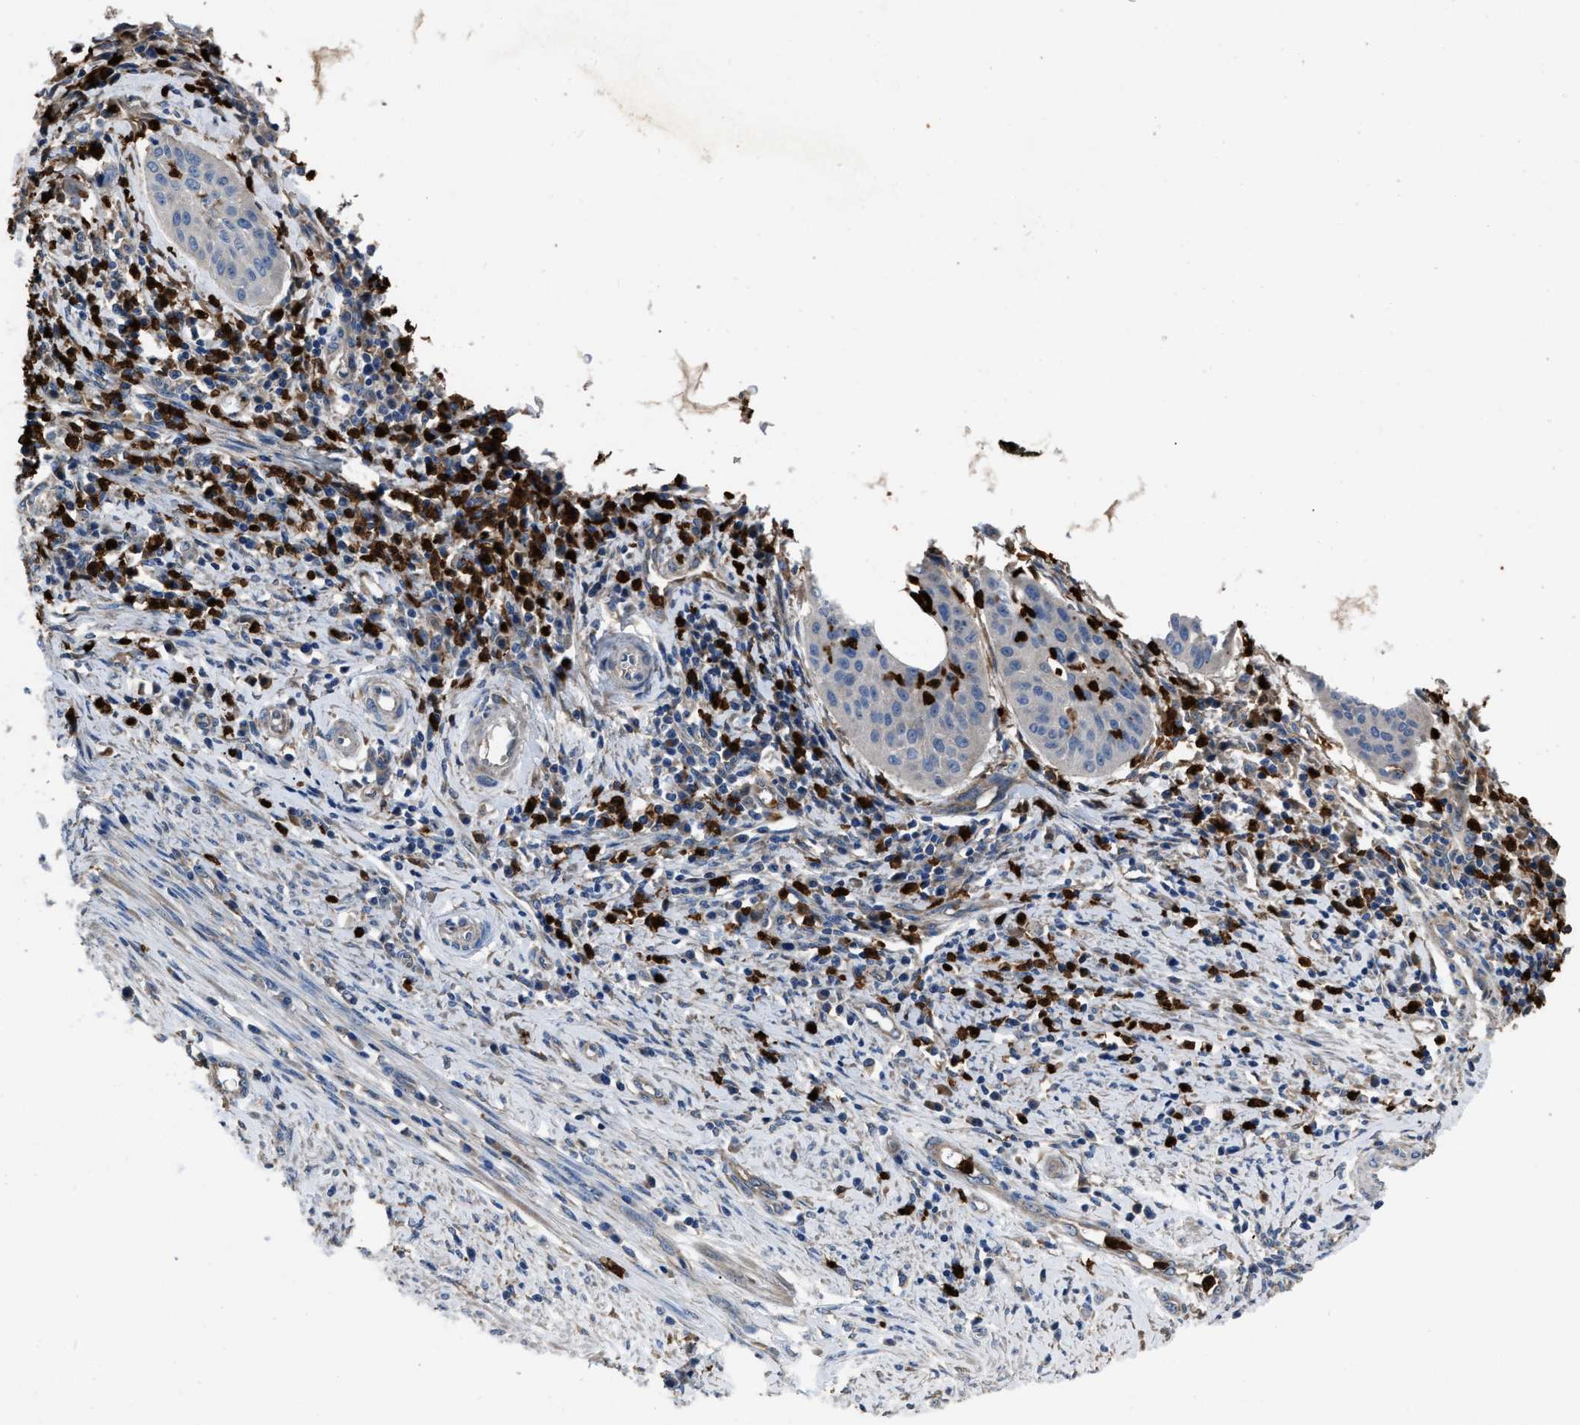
{"staining": {"intensity": "negative", "quantity": "none", "location": "none"}, "tissue": "cervical cancer", "cell_type": "Tumor cells", "image_type": "cancer", "snomed": [{"axis": "morphology", "description": "Normal tissue, NOS"}, {"axis": "morphology", "description": "Squamous cell carcinoma, NOS"}, {"axis": "topography", "description": "Cervix"}], "caption": "Immunohistochemical staining of squamous cell carcinoma (cervical) reveals no significant staining in tumor cells.", "gene": "ANGPT1", "patient": {"sex": "female", "age": 39}}